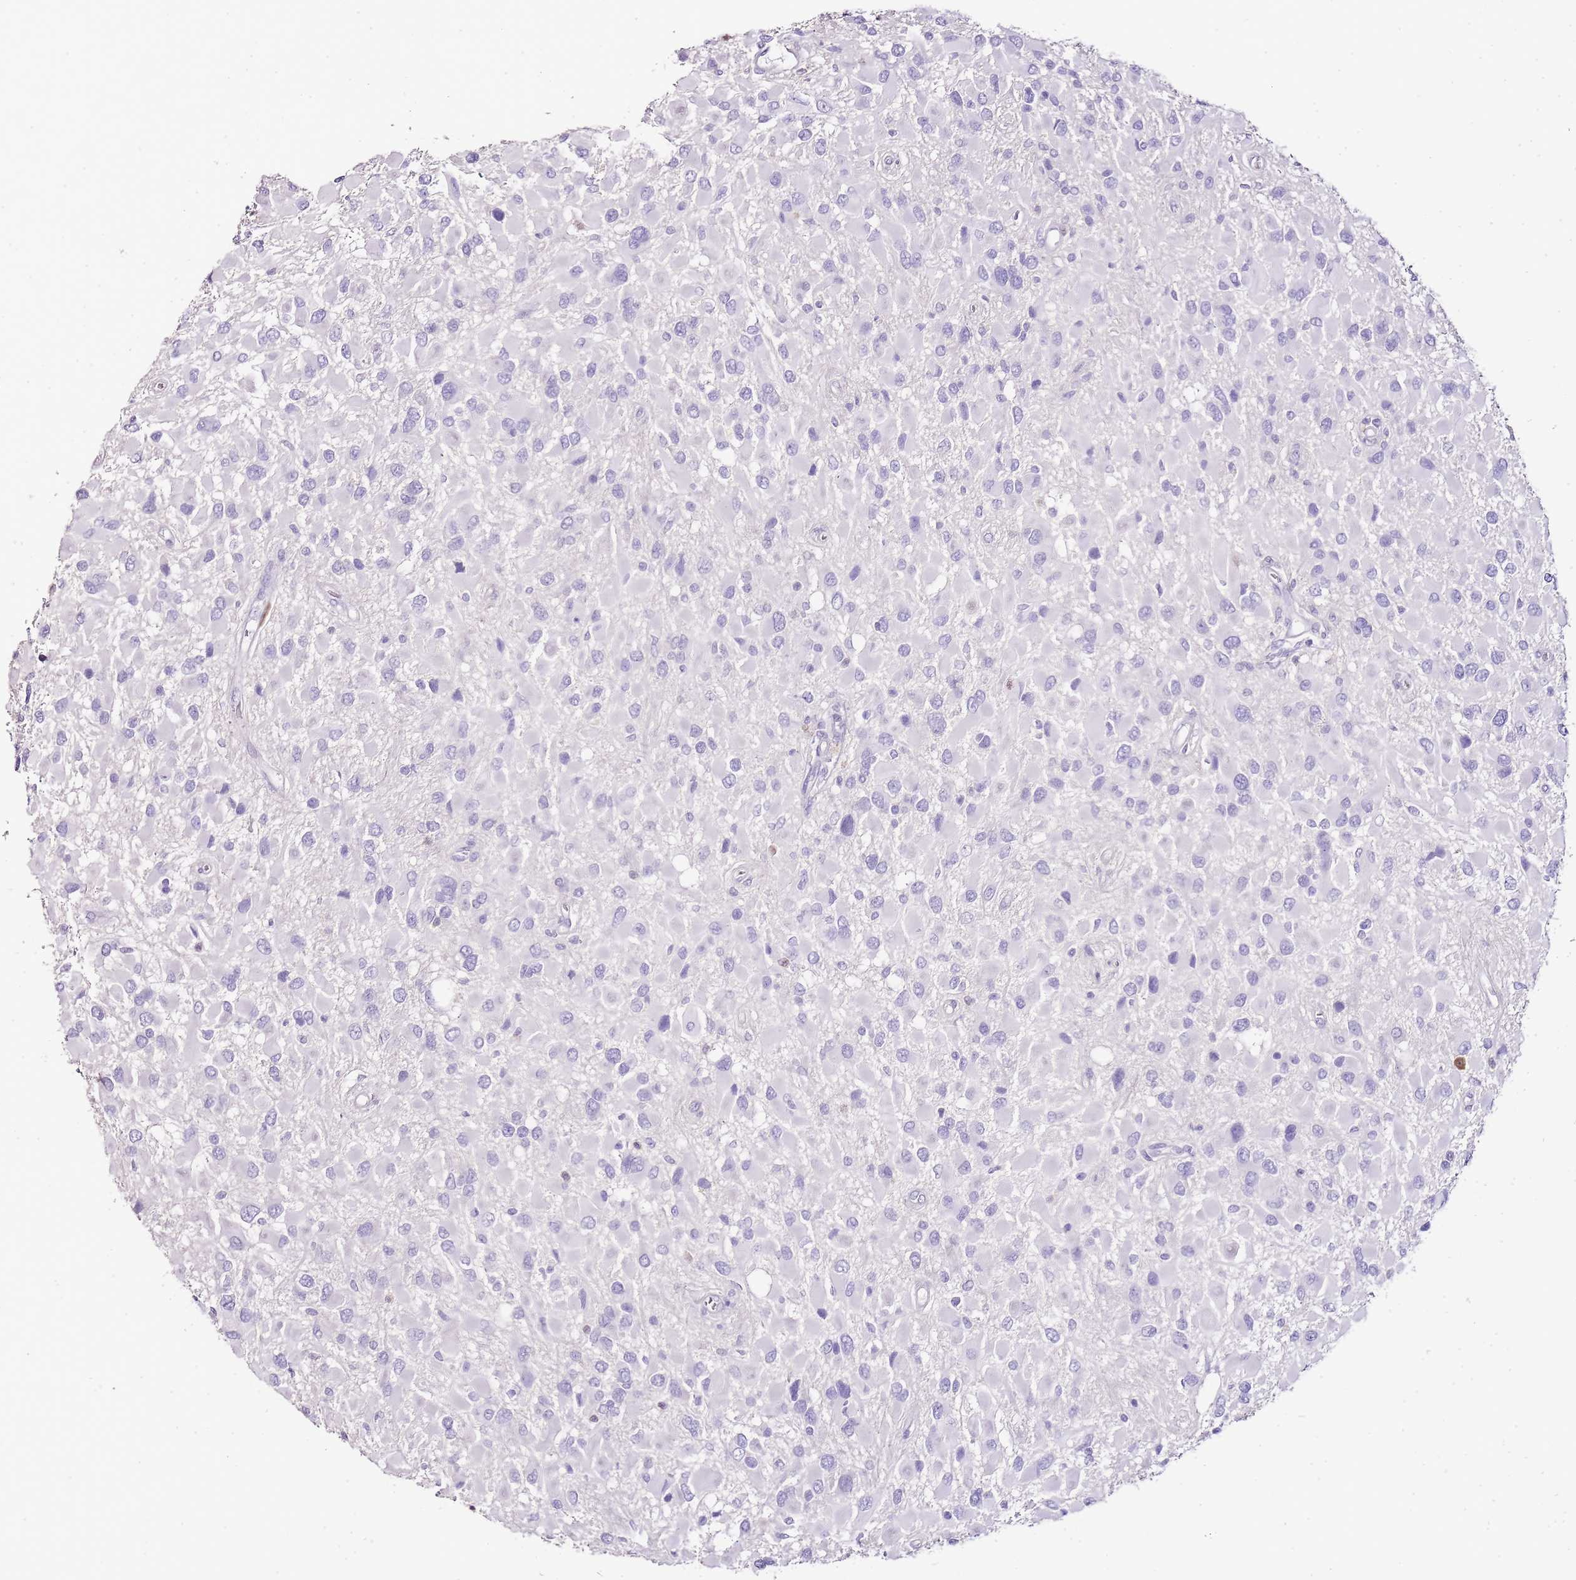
{"staining": {"intensity": "negative", "quantity": "none", "location": "none"}, "tissue": "glioma", "cell_type": "Tumor cells", "image_type": "cancer", "snomed": [{"axis": "morphology", "description": "Glioma, malignant, High grade"}, {"axis": "topography", "description": "Brain"}], "caption": "Tumor cells are negative for protein expression in human malignant glioma (high-grade). The staining is performed using DAB (3,3'-diaminobenzidine) brown chromogen with nuclei counter-stained in using hematoxylin.", "gene": "ZBP1", "patient": {"sex": "male", "age": 53}}